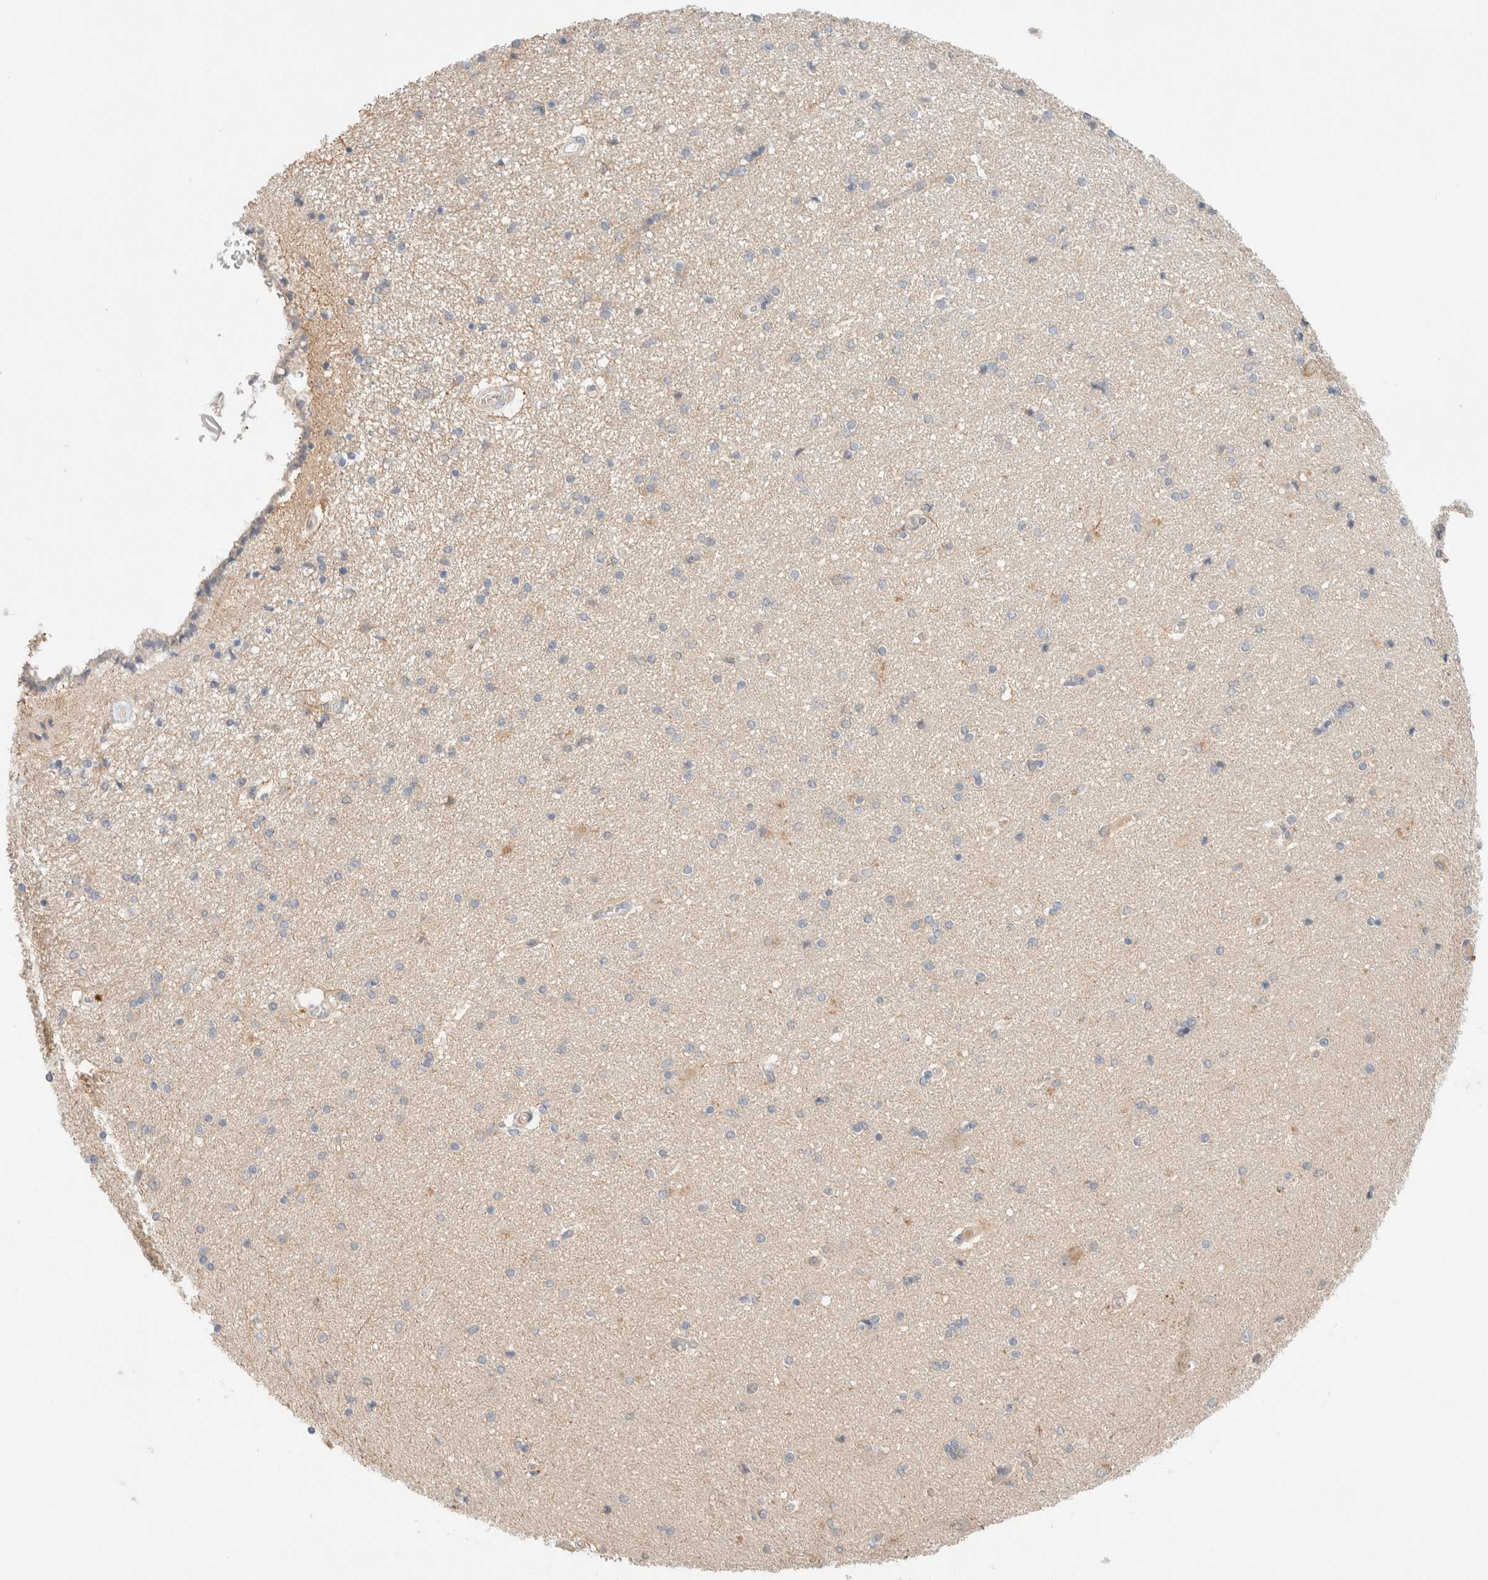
{"staining": {"intensity": "negative", "quantity": "none", "location": "none"}, "tissue": "hippocampus", "cell_type": "Glial cells", "image_type": "normal", "snomed": [{"axis": "morphology", "description": "Normal tissue, NOS"}, {"axis": "topography", "description": "Hippocampus"}], "caption": "Human hippocampus stained for a protein using immunohistochemistry (IHC) reveals no expression in glial cells.", "gene": "CHKA", "patient": {"sex": "female", "age": 54}}